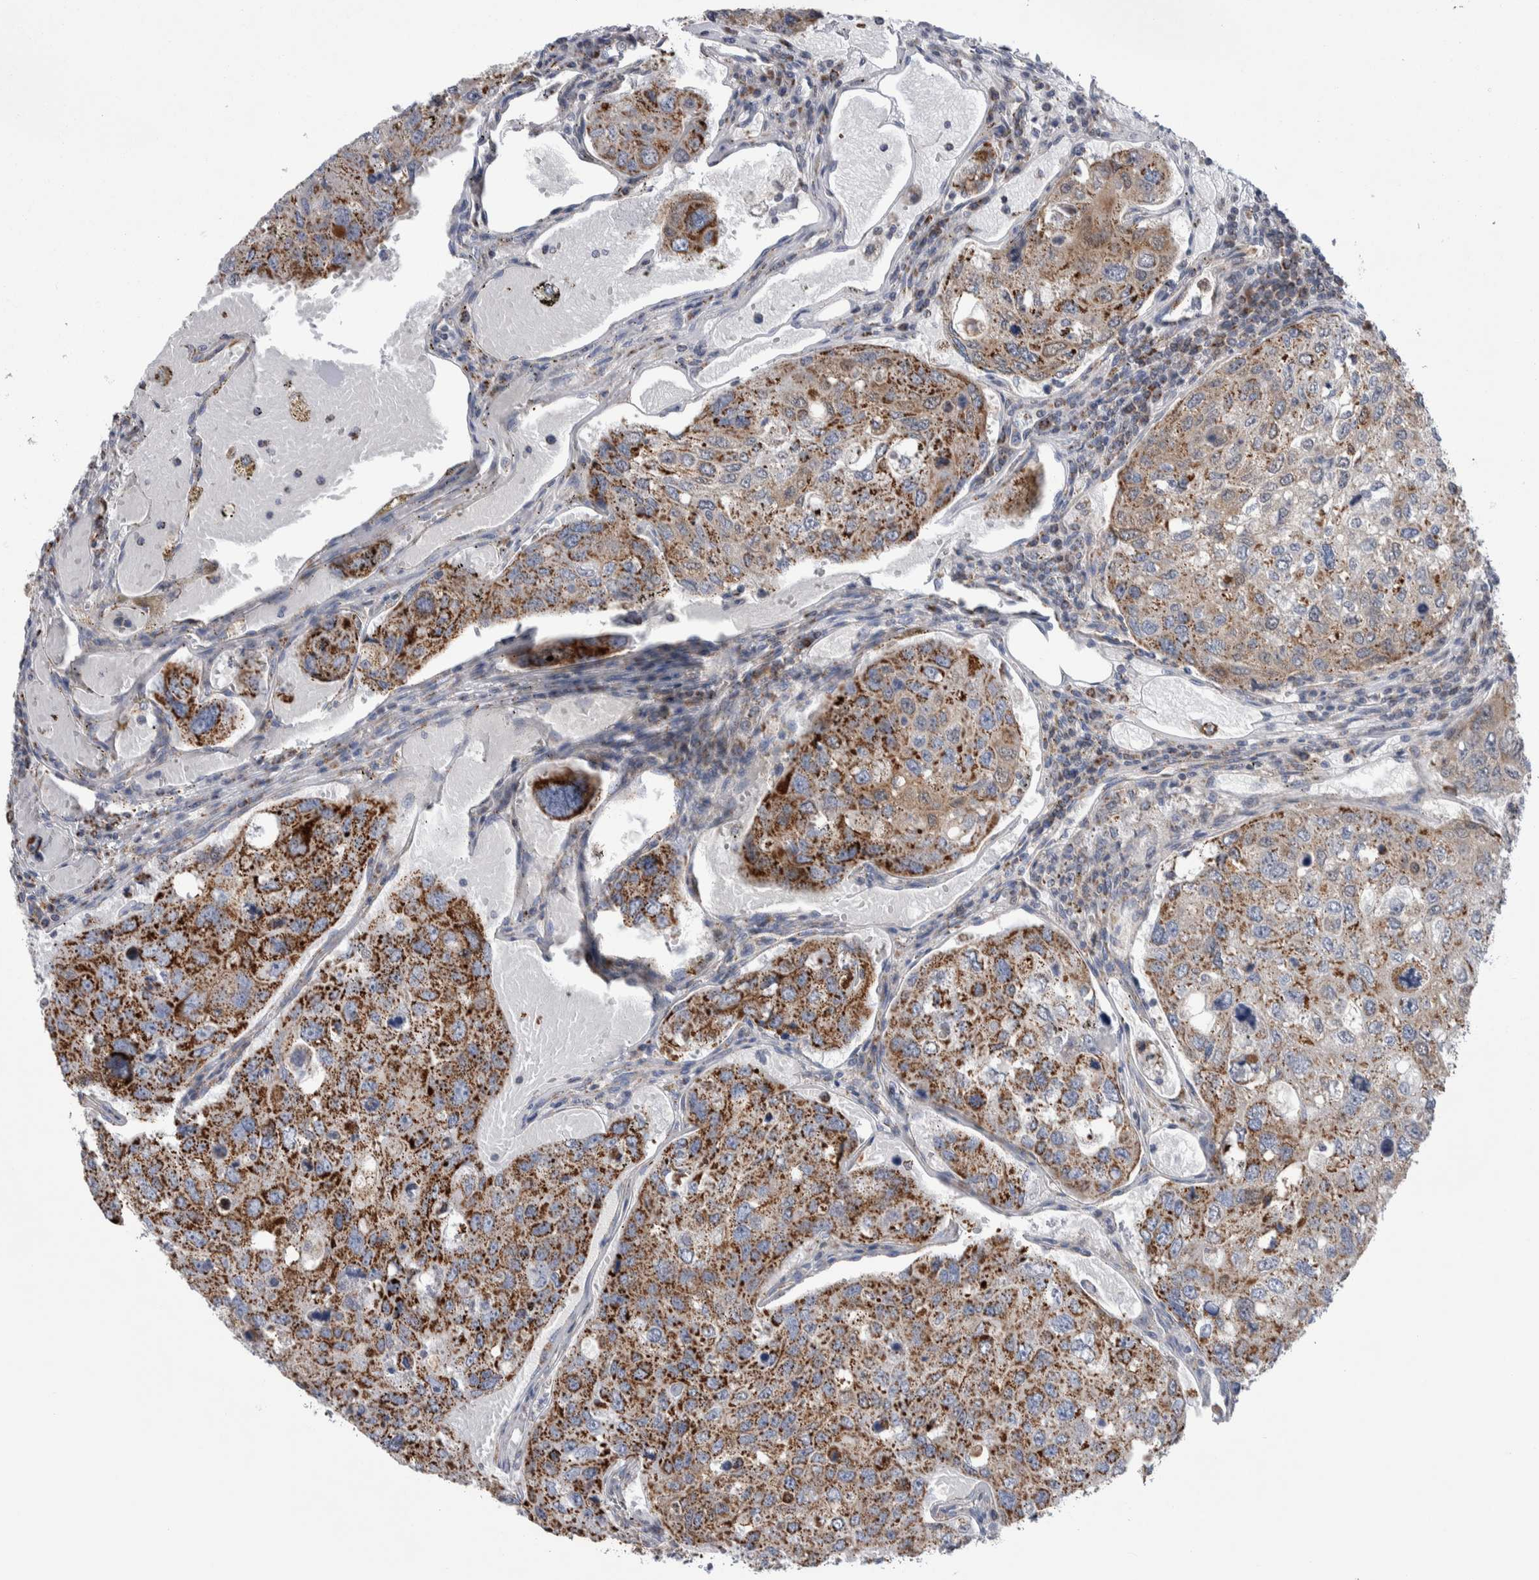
{"staining": {"intensity": "moderate", "quantity": ">75%", "location": "cytoplasmic/membranous"}, "tissue": "urothelial cancer", "cell_type": "Tumor cells", "image_type": "cancer", "snomed": [{"axis": "morphology", "description": "Urothelial carcinoma, High grade"}, {"axis": "topography", "description": "Lymph node"}, {"axis": "topography", "description": "Urinary bladder"}], "caption": "Immunohistochemistry (DAB) staining of urothelial cancer shows moderate cytoplasmic/membranous protein staining in about >75% of tumor cells.", "gene": "ETFA", "patient": {"sex": "male", "age": 51}}